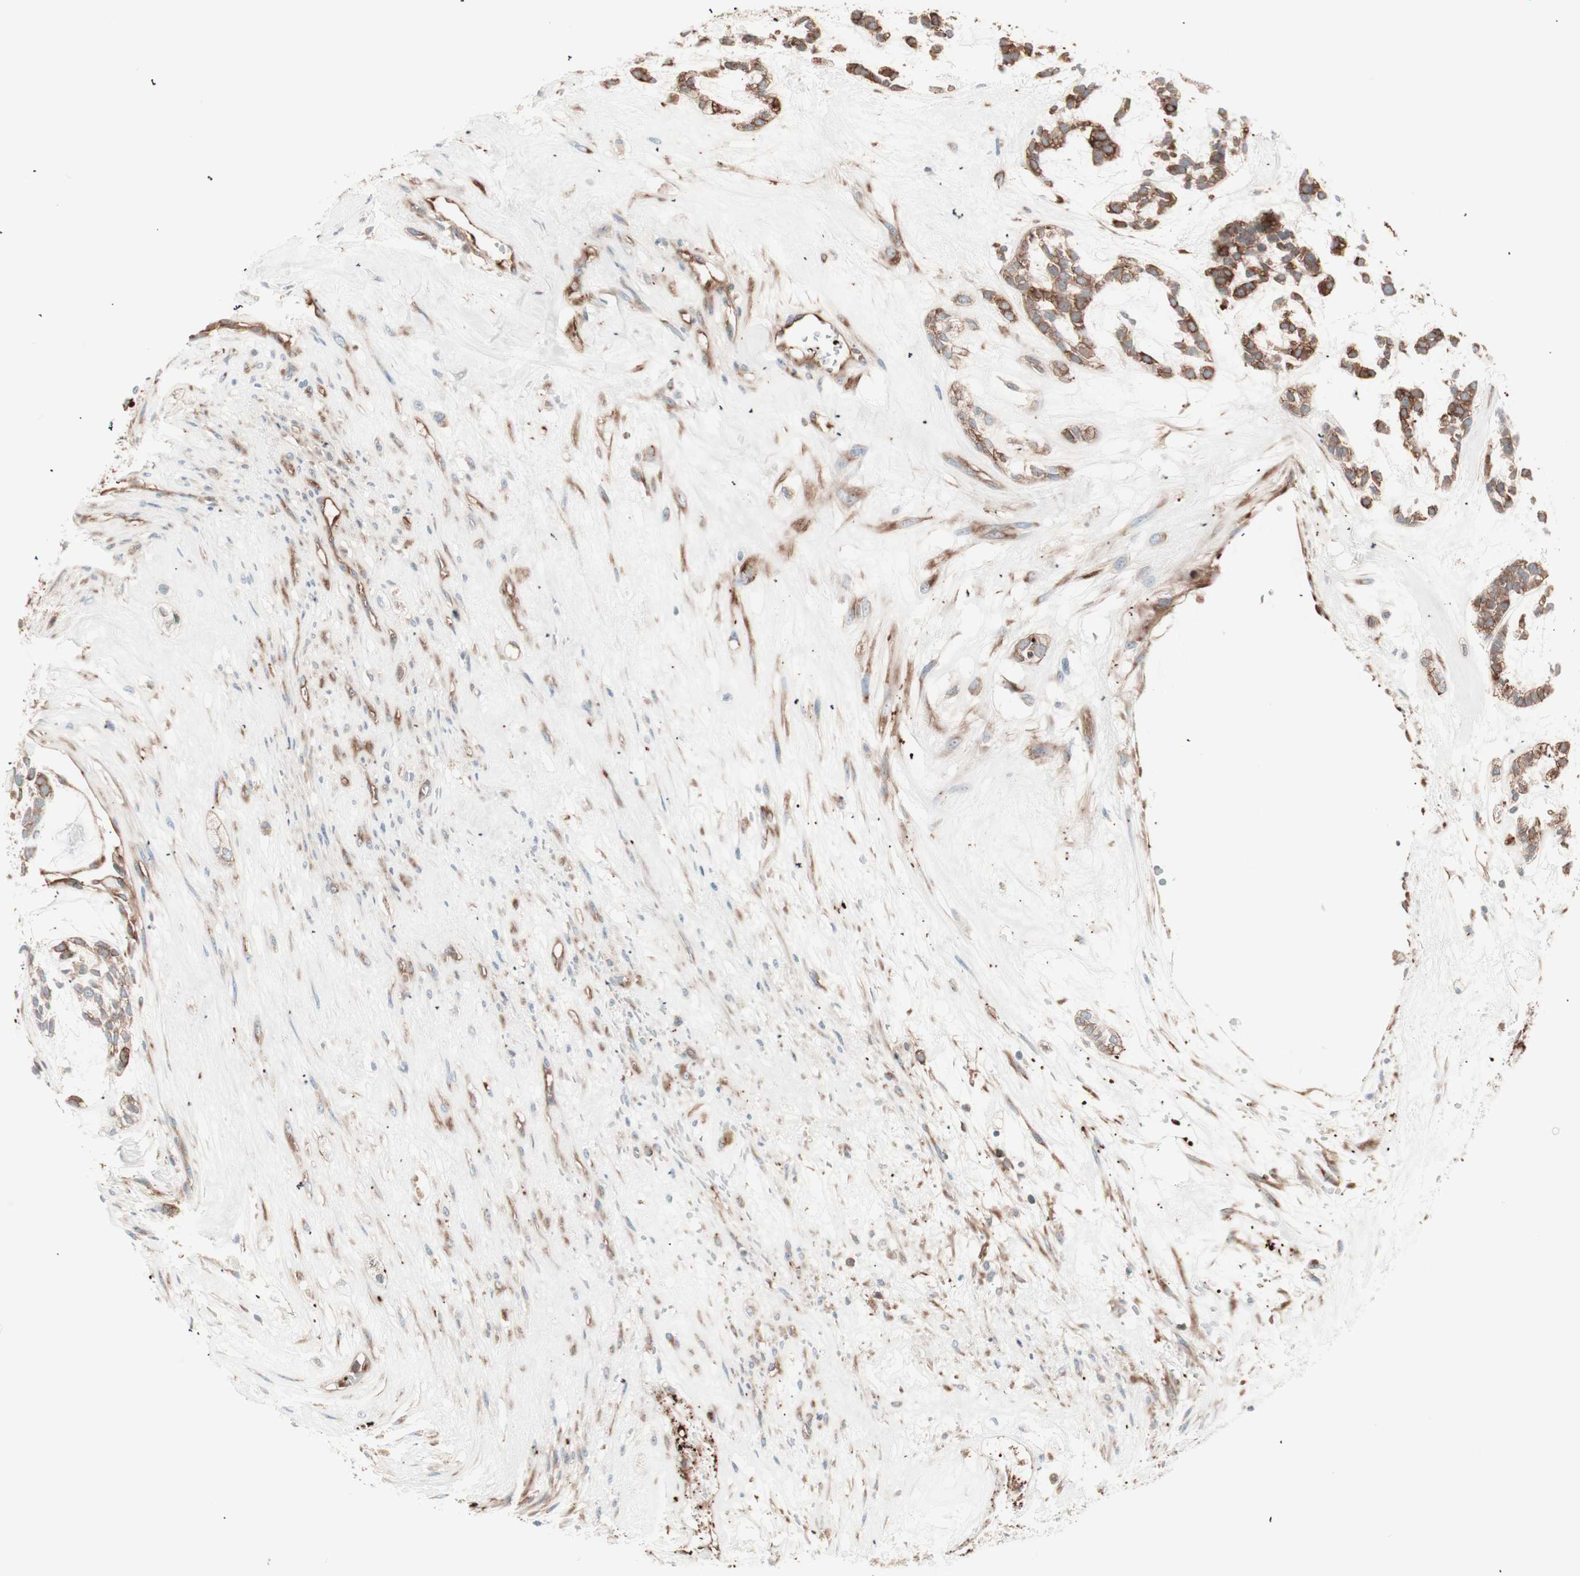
{"staining": {"intensity": "strong", "quantity": ">75%", "location": "cytoplasmic/membranous"}, "tissue": "head and neck cancer", "cell_type": "Tumor cells", "image_type": "cancer", "snomed": [{"axis": "morphology", "description": "Adenocarcinoma, NOS"}, {"axis": "morphology", "description": "Adenoma, NOS"}, {"axis": "topography", "description": "Head-Neck"}], "caption": "This image reveals IHC staining of human head and neck cancer (adenoma), with high strong cytoplasmic/membranous expression in about >75% of tumor cells.", "gene": "TCP11L1", "patient": {"sex": "female", "age": 55}}